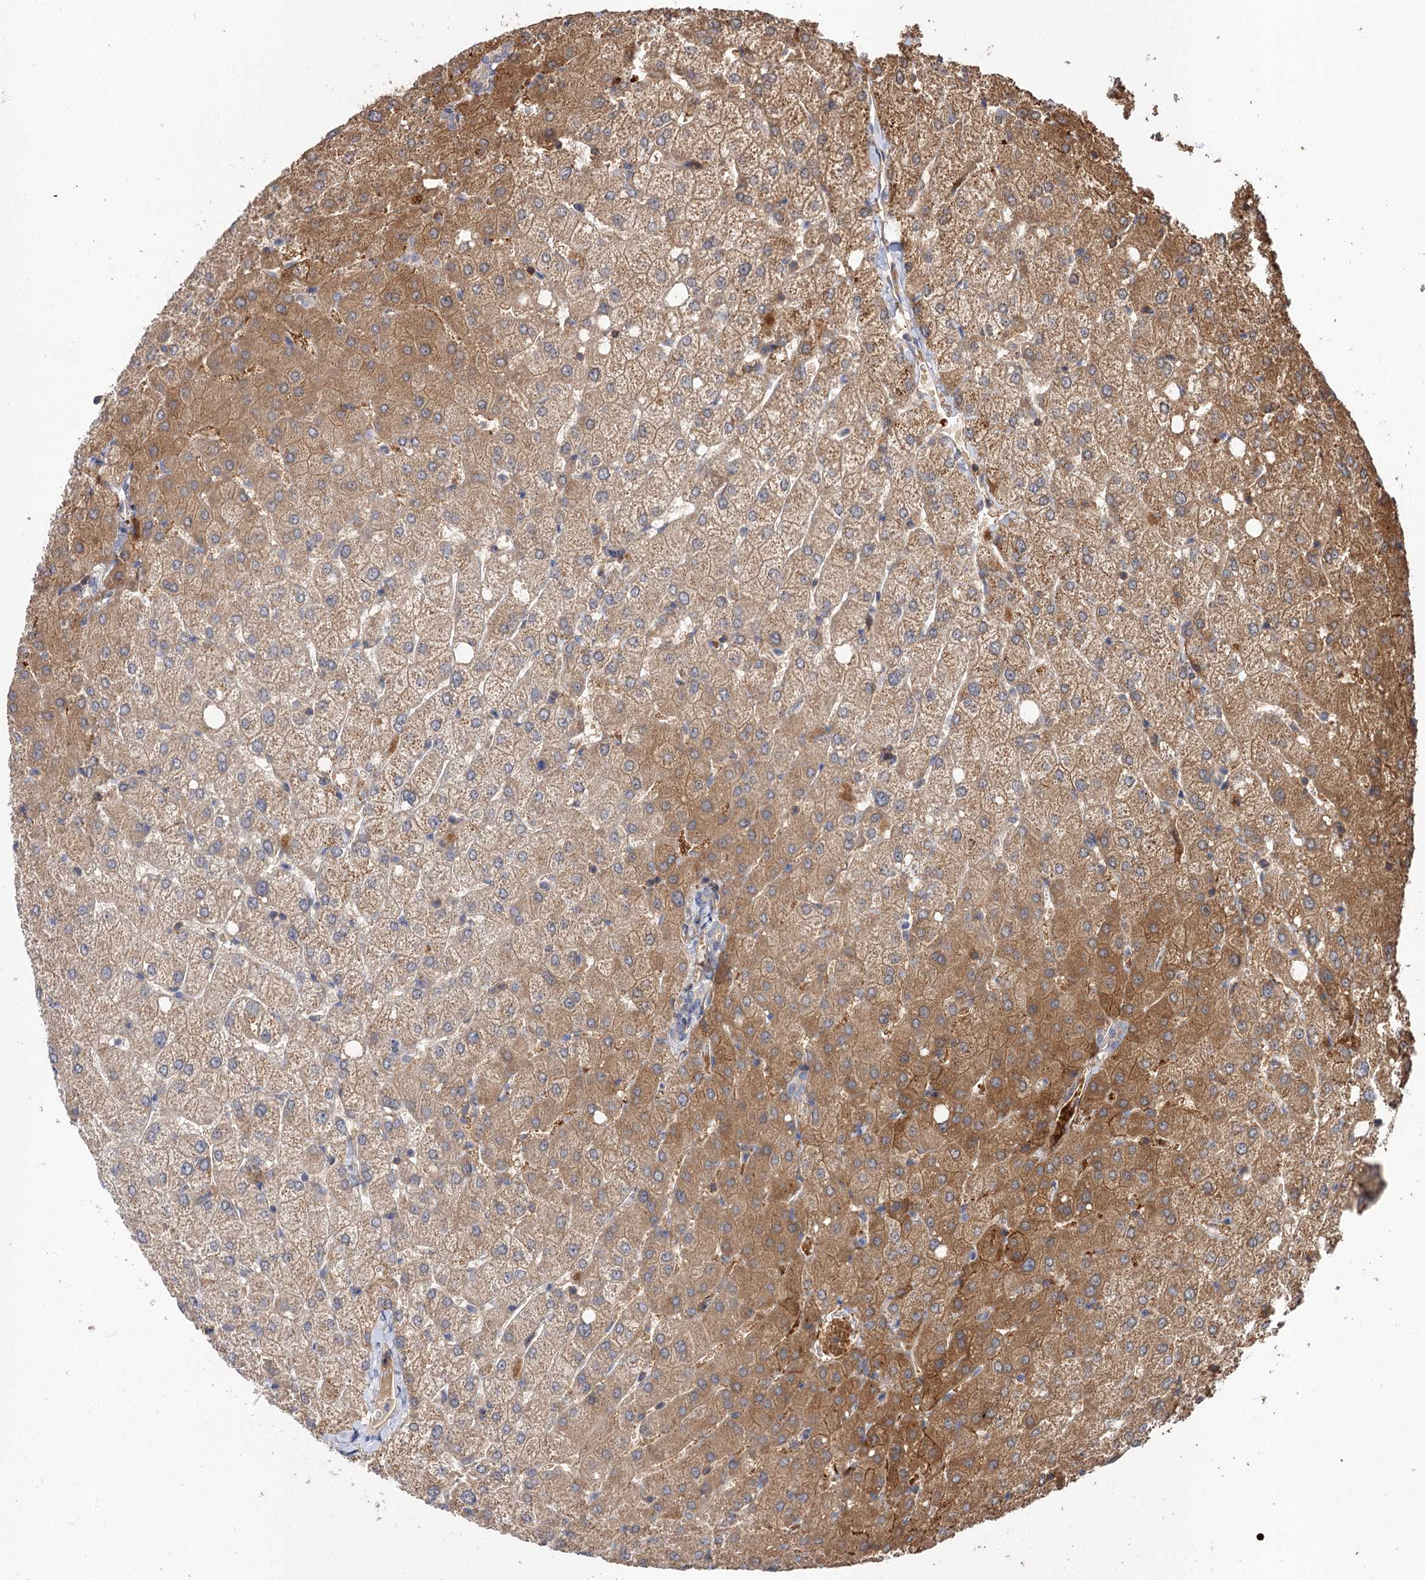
{"staining": {"intensity": "negative", "quantity": "none", "location": "none"}, "tissue": "liver", "cell_type": "Cholangiocytes", "image_type": "normal", "snomed": [{"axis": "morphology", "description": "Normal tissue, NOS"}, {"axis": "topography", "description": "Liver"}], "caption": "A high-resolution photomicrograph shows immunohistochemistry (IHC) staining of normal liver, which shows no significant expression in cholangiocytes.", "gene": "FBXW8", "patient": {"sex": "female", "age": 54}}